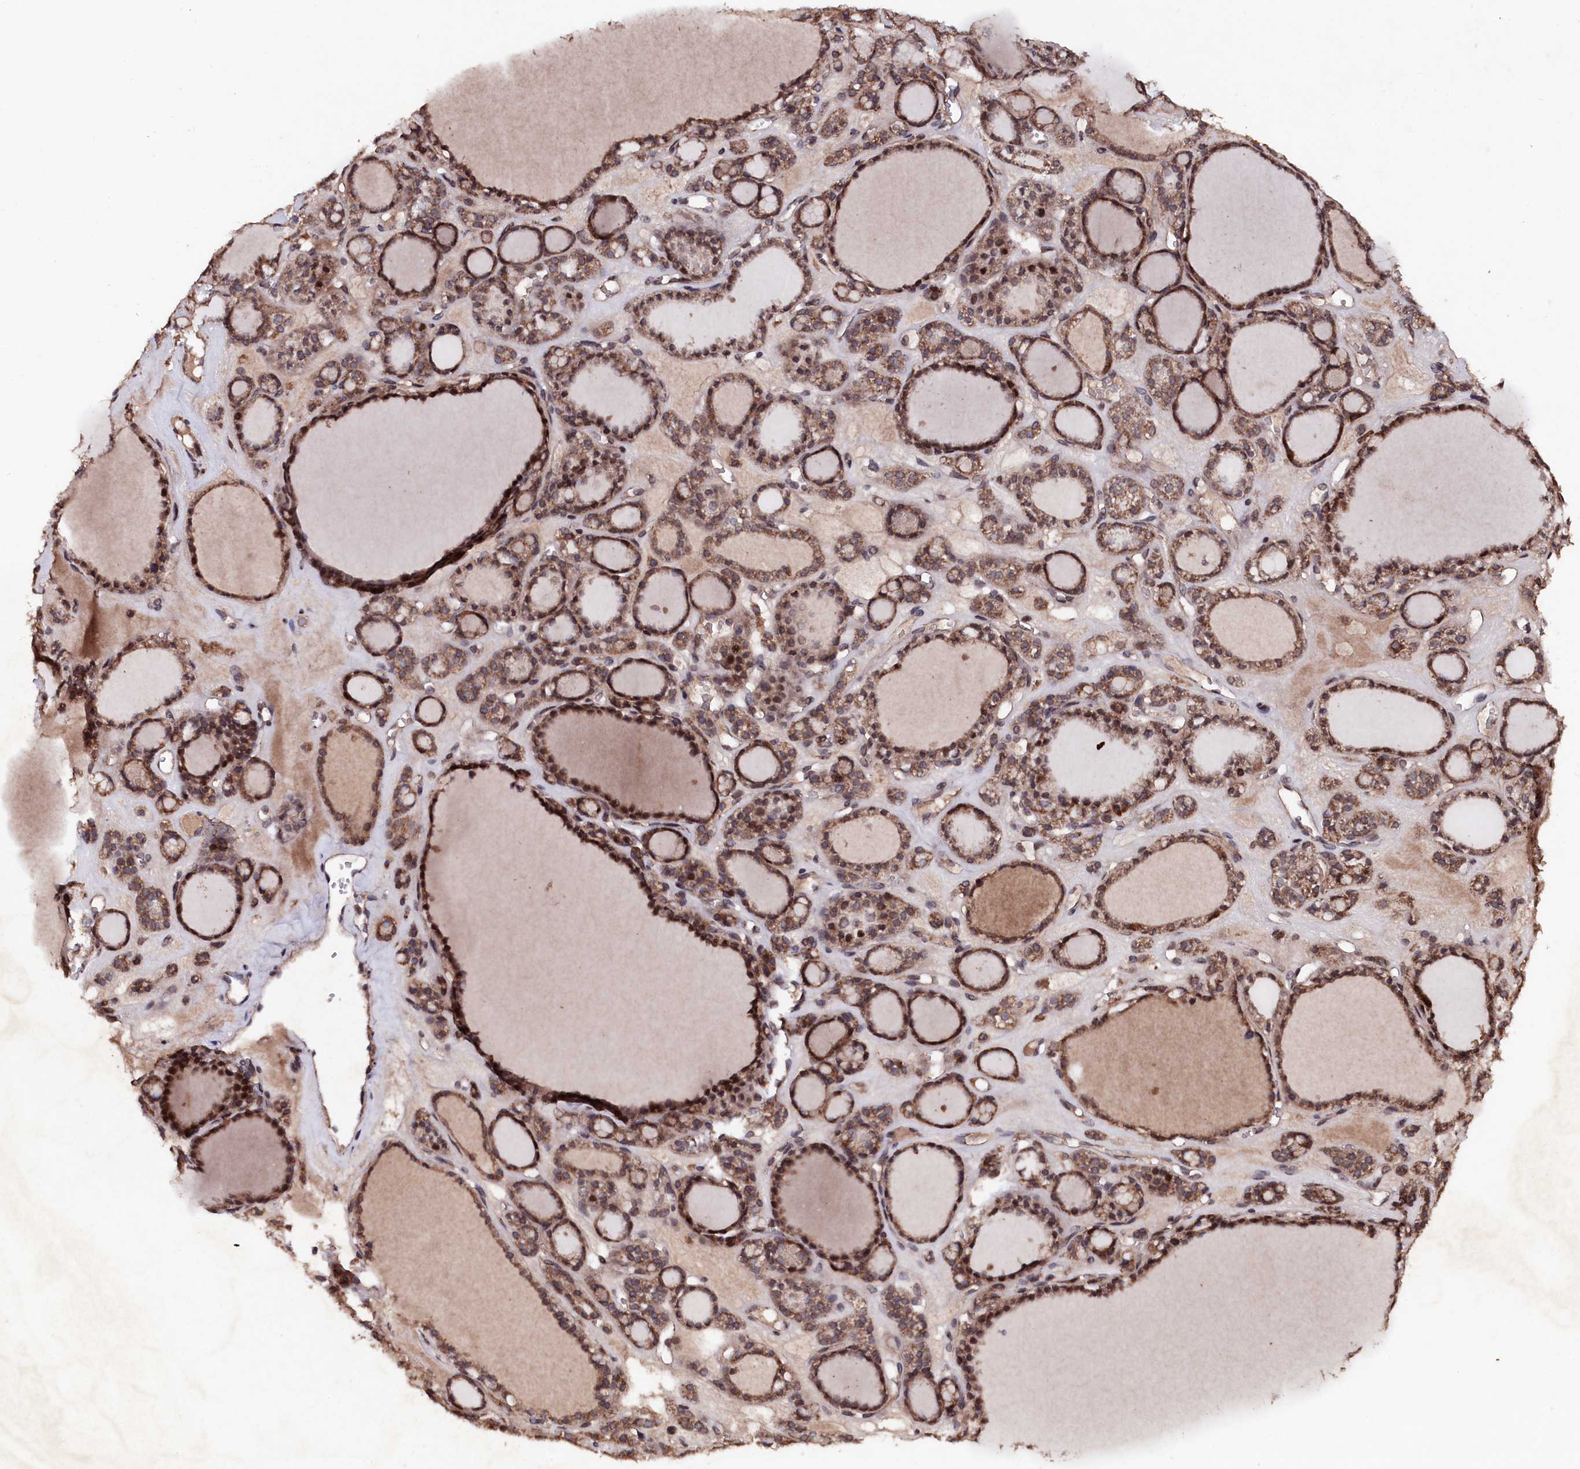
{"staining": {"intensity": "moderate", "quantity": ">75%", "location": "cytoplasmic/membranous"}, "tissue": "thyroid gland", "cell_type": "Glandular cells", "image_type": "normal", "snomed": [{"axis": "morphology", "description": "Normal tissue, NOS"}, {"axis": "topography", "description": "Thyroid gland"}], "caption": "A brown stain shows moderate cytoplasmic/membranous expression of a protein in glandular cells of benign human thyroid gland.", "gene": "MYO1H", "patient": {"sex": "female", "age": 28}}